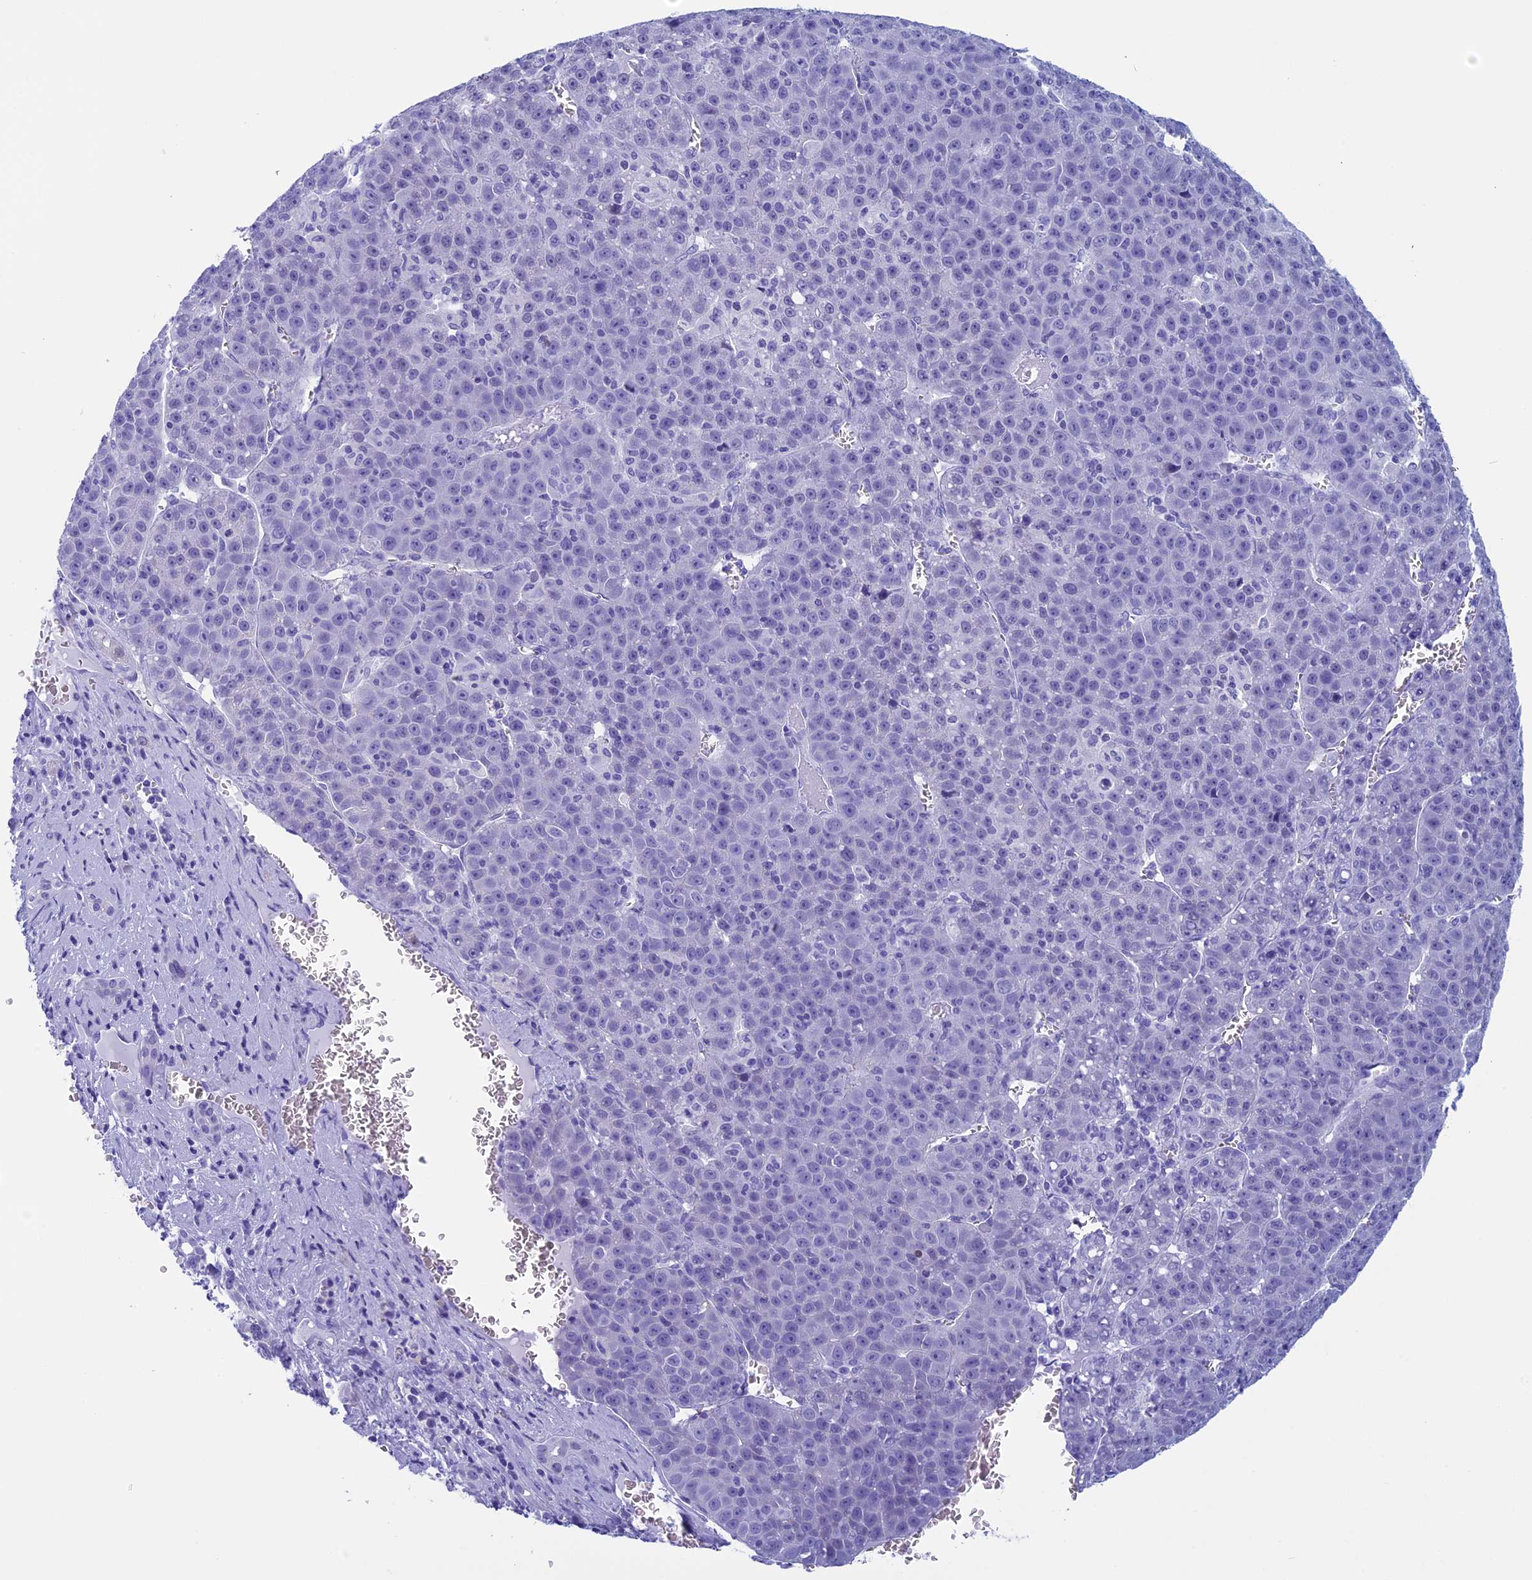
{"staining": {"intensity": "negative", "quantity": "none", "location": "none"}, "tissue": "liver cancer", "cell_type": "Tumor cells", "image_type": "cancer", "snomed": [{"axis": "morphology", "description": "Carcinoma, Hepatocellular, NOS"}, {"axis": "topography", "description": "Liver"}], "caption": "This is a image of immunohistochemistry (IHC) staining of liver cancer, which shows no expression in tumor cells. Nuclei are stained in blue.", "gene": "FAM169A", "patient": {"sex": "female", "age": 53}}